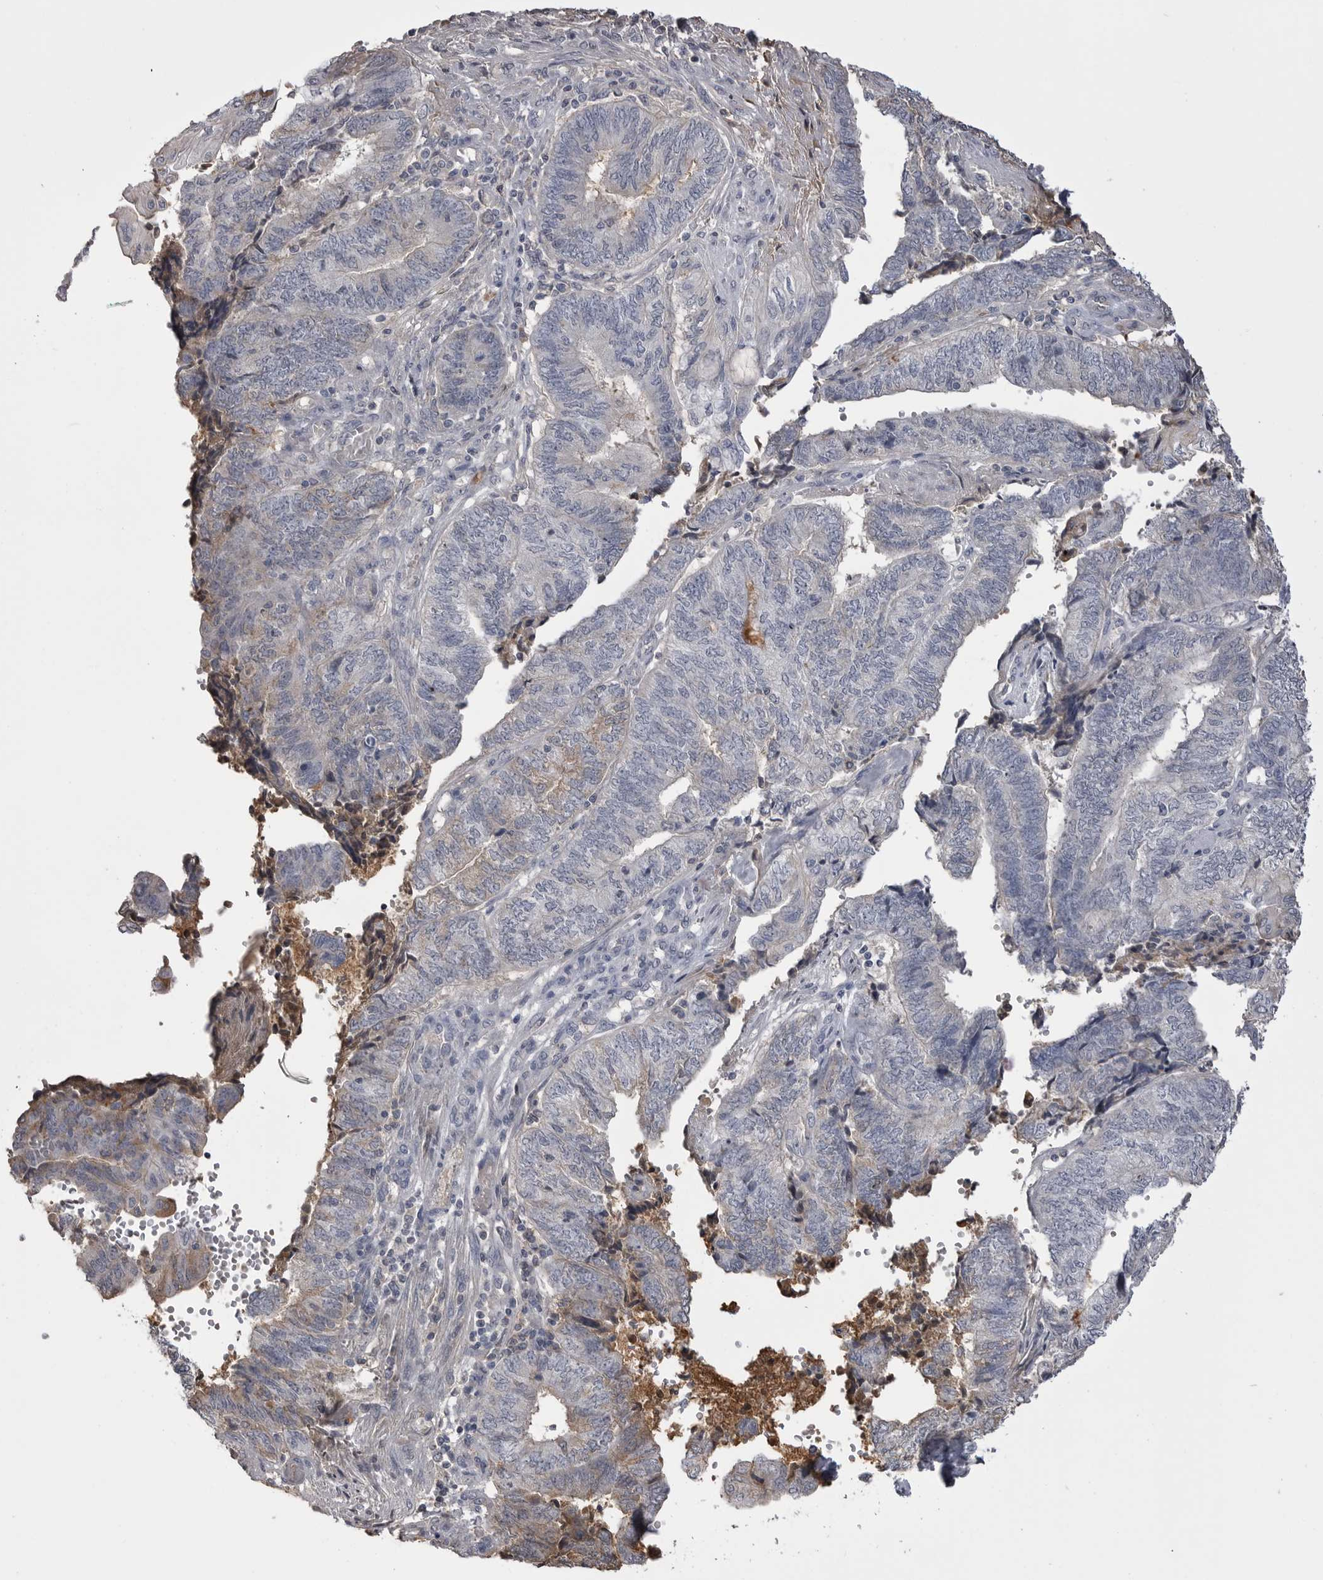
{"staining": {"intensity": "negative", "quantity": "none", "location": "none"}, "tissue": "endometrial cancer", "cell_type": "Tumor cells", "image_type": "cancer", "snomed": [{"axis": "morphology", "description": "Adenocarcinoma, NOS"}, {"axis": "topography", "description": "Uterus"}, {"axis": "topography", "description": "Endometrium"}], "caption": "High magnification brightfield microscopy of endometrial adenocarcinoma stained with DAB (brown) and counterstained with hematoxylin (blue): tumor cells show no significant positivity.", "gene": "AHSG", "patient": {"sex": "female", "age": 70}}